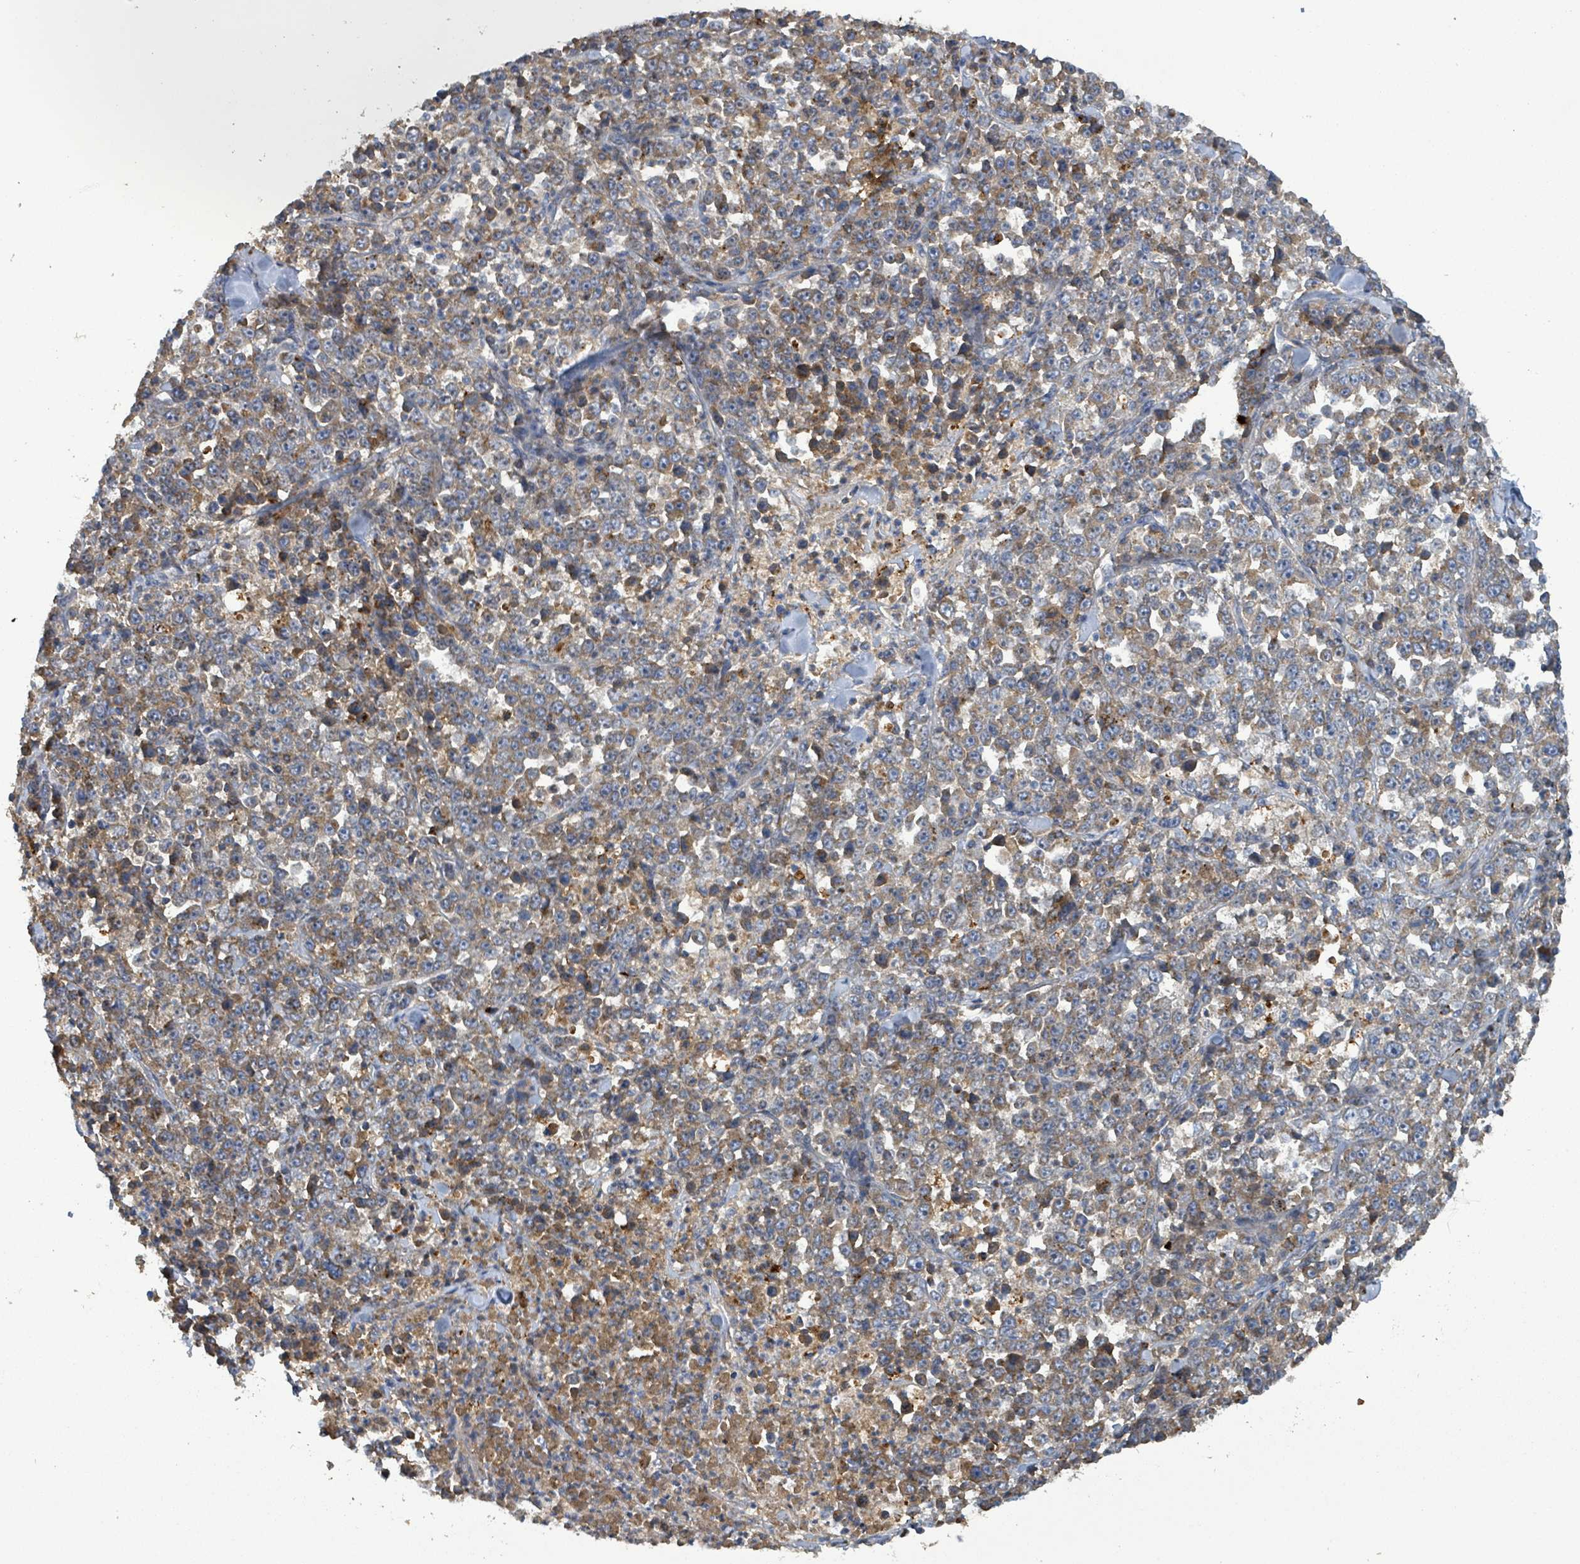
{"staining": {"intensity": "moderate", "quantity": "25%-75%", "location": "cytoplasmic/membranous"}, "tissue": "stomach cancer", "cell_type": "Tumor cells", "image_type": "cancer", "snomed": [{"axis": "morphology", "description": "Normal tissue, NOS"}, {"axis": "morphology", "description": "Adenocarcinoma, NOS"}, {"axis": "topography", "description": "Stomach, upper"}, {"axis": "topography", "description": "Stomach"}], "caption": "This photomicrograph reveals stomach cancer stained with immunohistochemistry to label a protein in brown. The cytoplasmic/membranous of tumor cells show moderate positivity for the protein. Nuclei are counter-stained blue.", "gene": "PLAAT1", "patient": {"sex": "male", "age": 59}}